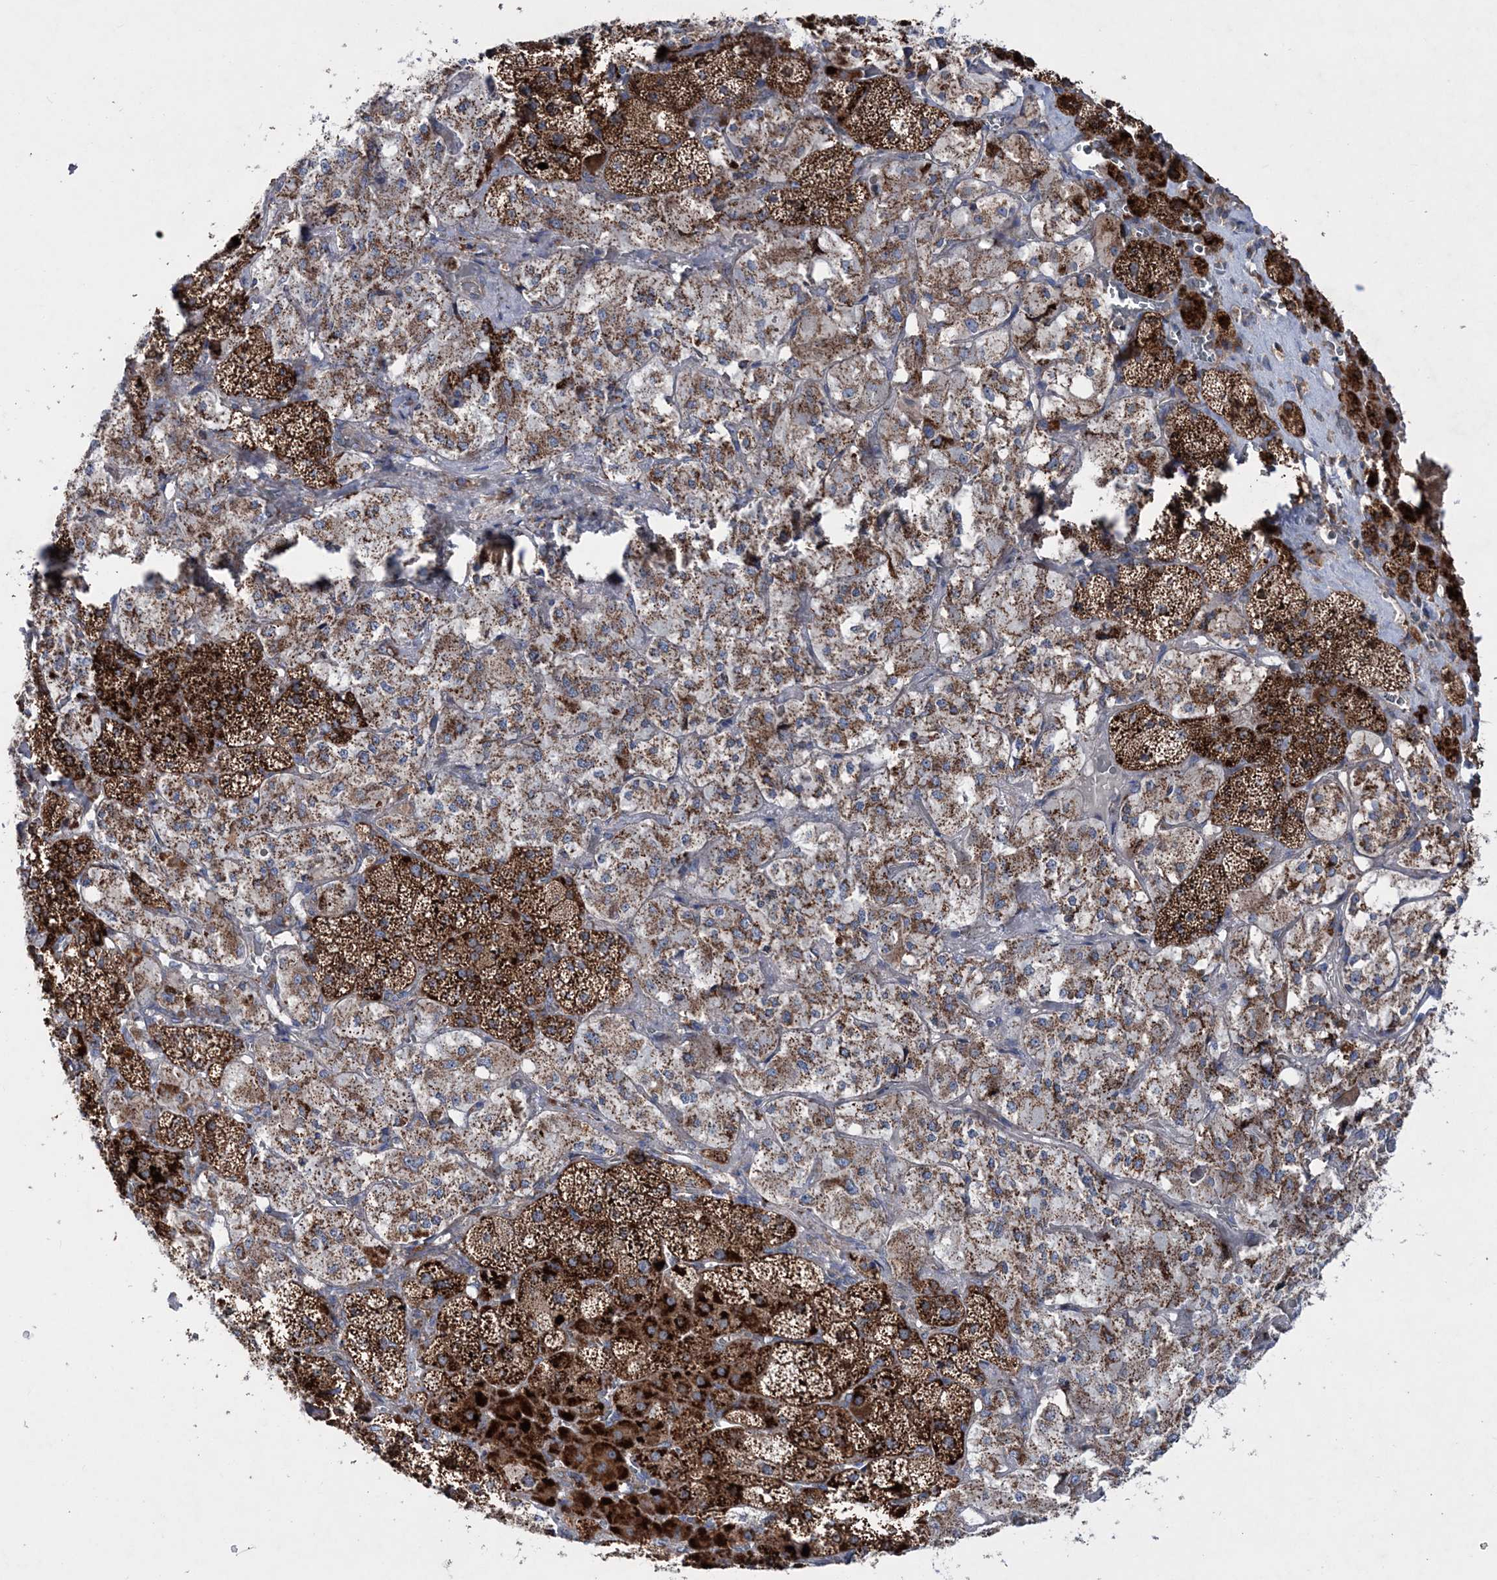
{"staining": {"intensity": "strong", "quantity": ">75%", "location": "cytoplasmic/membranous"}, "tissue": "adrenal gland", "cell_type": "Glandular cells", "image_type": "normal", "snomed": [{"axis": "morphology", "description": "Normal tissue, NOS"}, {"axis": "topography", "description": "Adrenal gland"}], "caption": "Immunohistochemistry (IHC) of unremarkable human adrenal gland displays high levels of strong cytoplasmic/membranous positivity in about >75% of glandular cells. (DAB (3,3'-diaminobenzidine) IHC, brown staining for protein, blue staining for nuclei).", "gene": "NGLY1", "patient": {"sex": "male", "age": 57}}